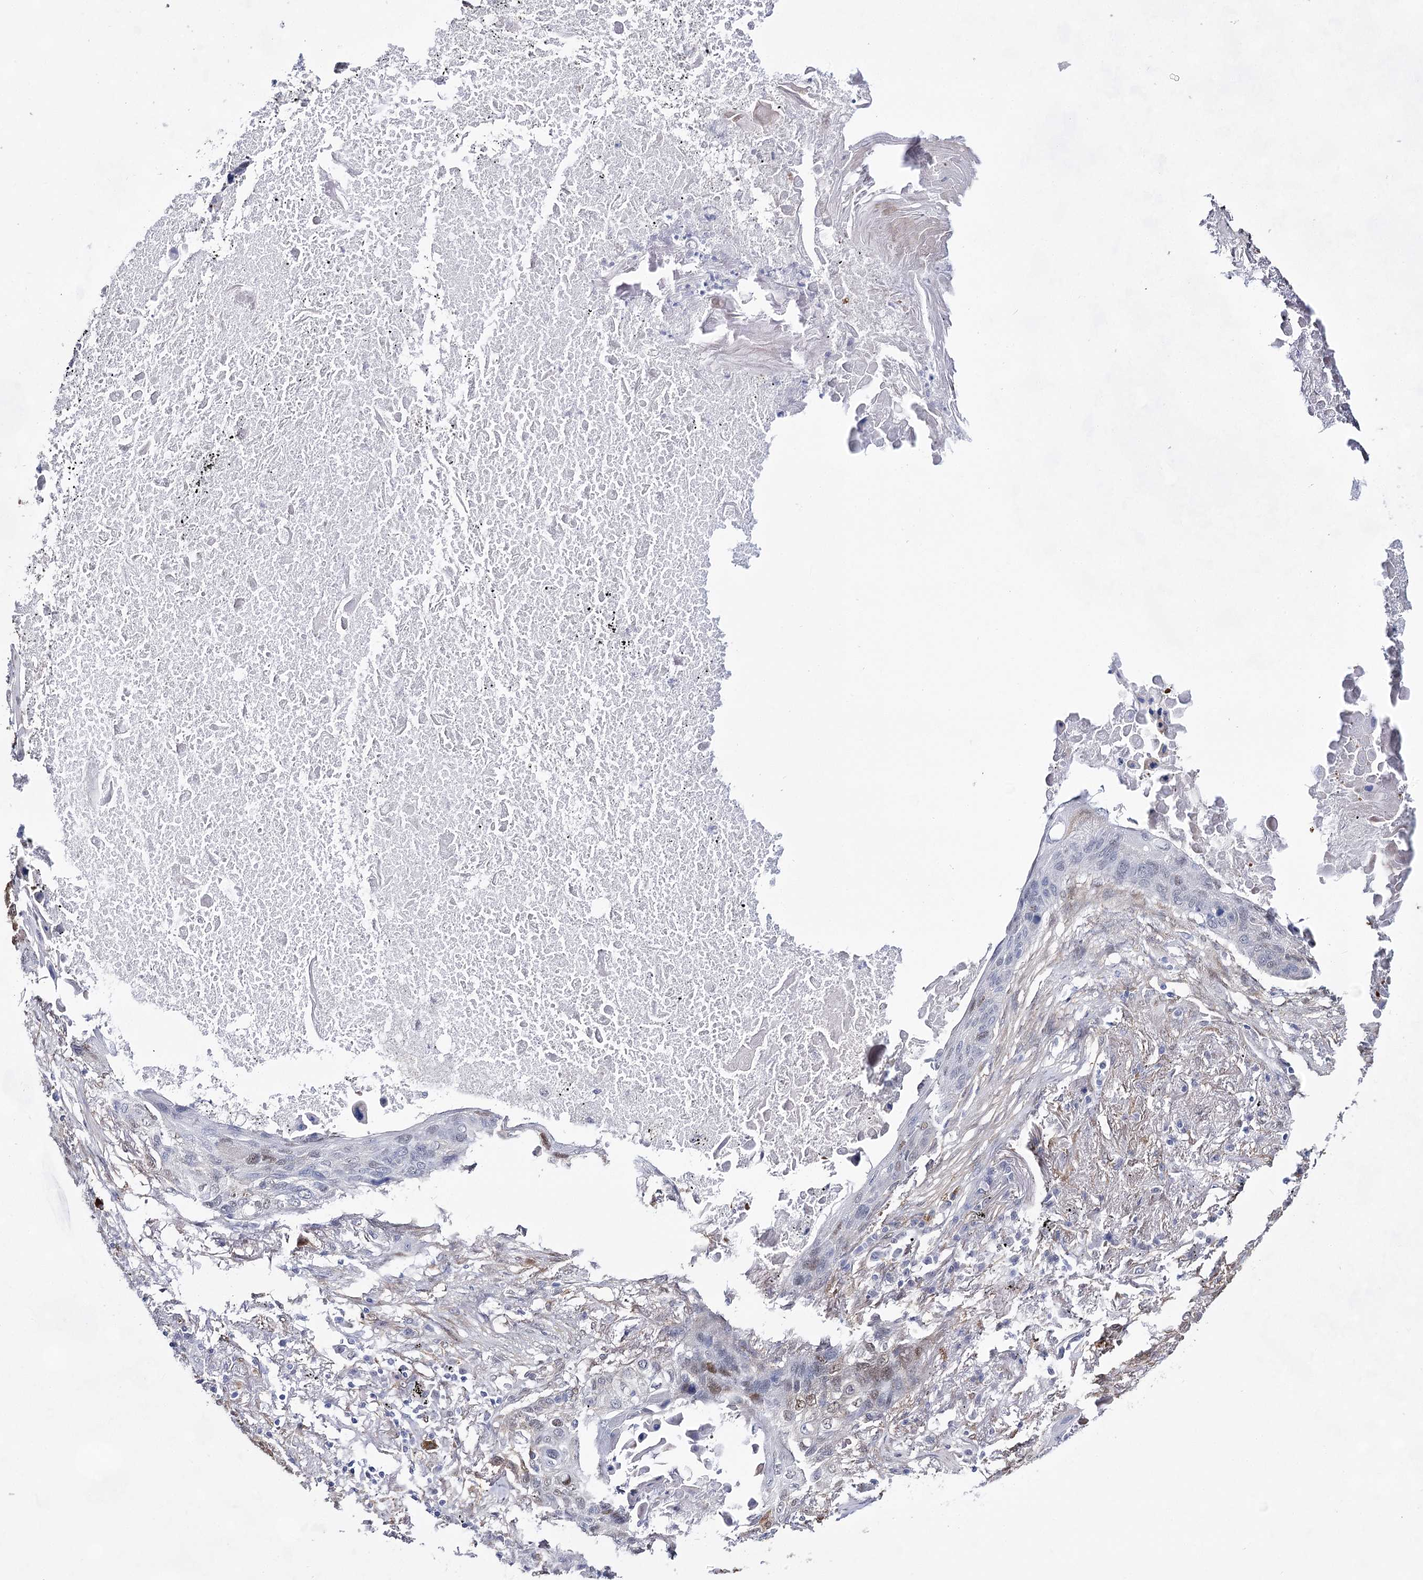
{"staining": {"intensity": "weak", "quantity": "<25%", "location": "nuclear"}, "tissue": "lung cancer", "cell_type": "Tumor cells", "image_type": "cancer", "snomed": [{"axis": "morphology", "description": "Squamous cell carcinoma, NOS"}, {"axis": "topography", "description": "Lung"}], "caption": "Photomicrograph shows no protein positivity in tumor cells of squamous cell carcinoma (lung) tissue. (Stains: DAB (3,3'-diaminobenzidine) immunohistochemistry with hematoxylin counter stain, Microscopy: brightfield microscopy at high magnification).", "gene": "UGDH", "patient": {"sex": "female", "age": 63}}